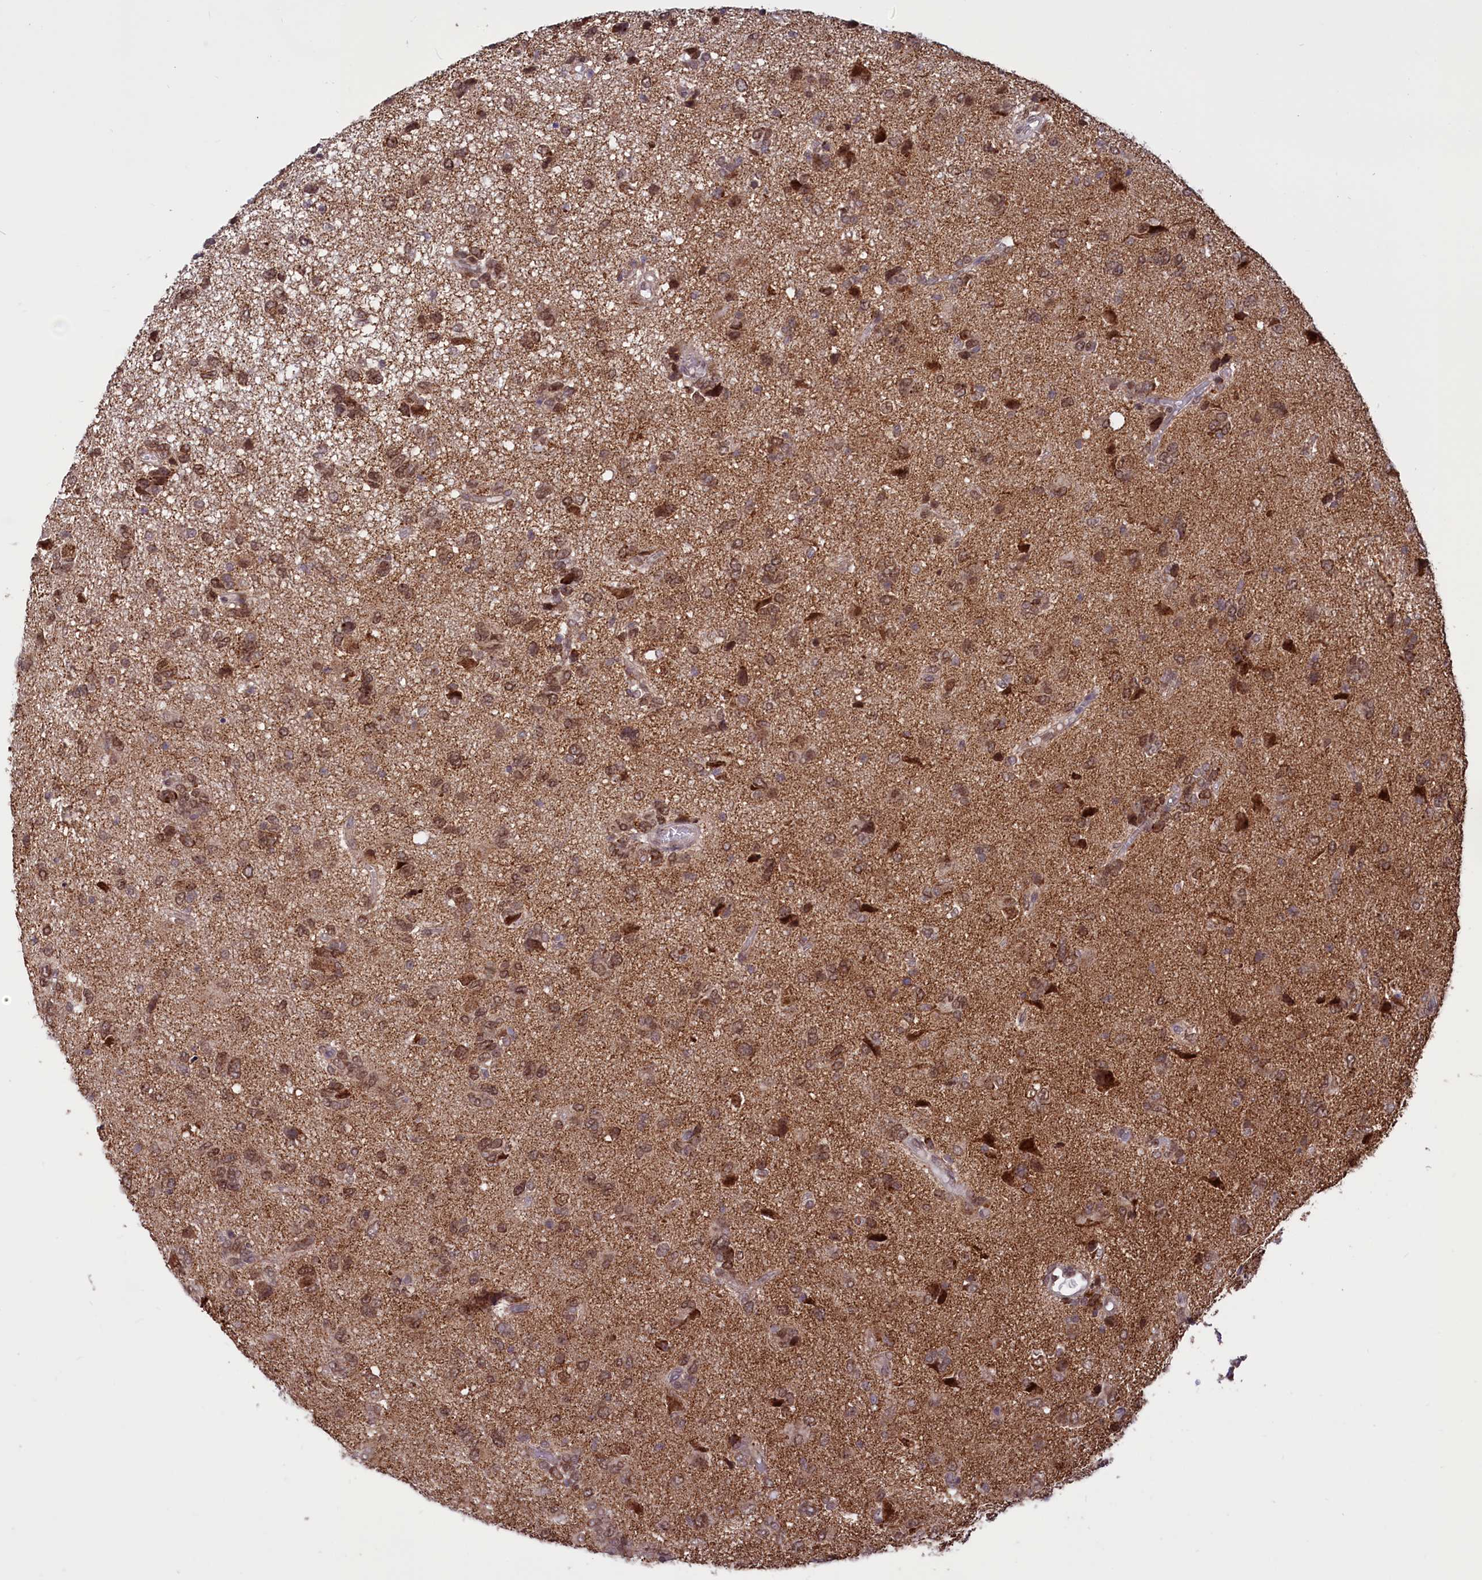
{"staining": {"intensity": "moderate", "quantity": ">75%", "location": "cytoplasmic/membranous,nuclear"}, "tissue": "glioma", "cell_type": "Tumor cells", "image_type": "cancer", "snomed": [{"axis": "morphology", "description": "Glioma, malignant, High grade"}, {"axis": "topography", "description": "Brain"}], "caption": "Glioma tissue exhibits moderate cytoplasmic/membranous and nuclear expression in about >75% of tumor cells, visualized by immunohistochemistry. The protein of interest is shown in brown color, while the nuclei are stained blue.", "gene": "PHC3", "patient": {"sex": "female", "age": 59}}